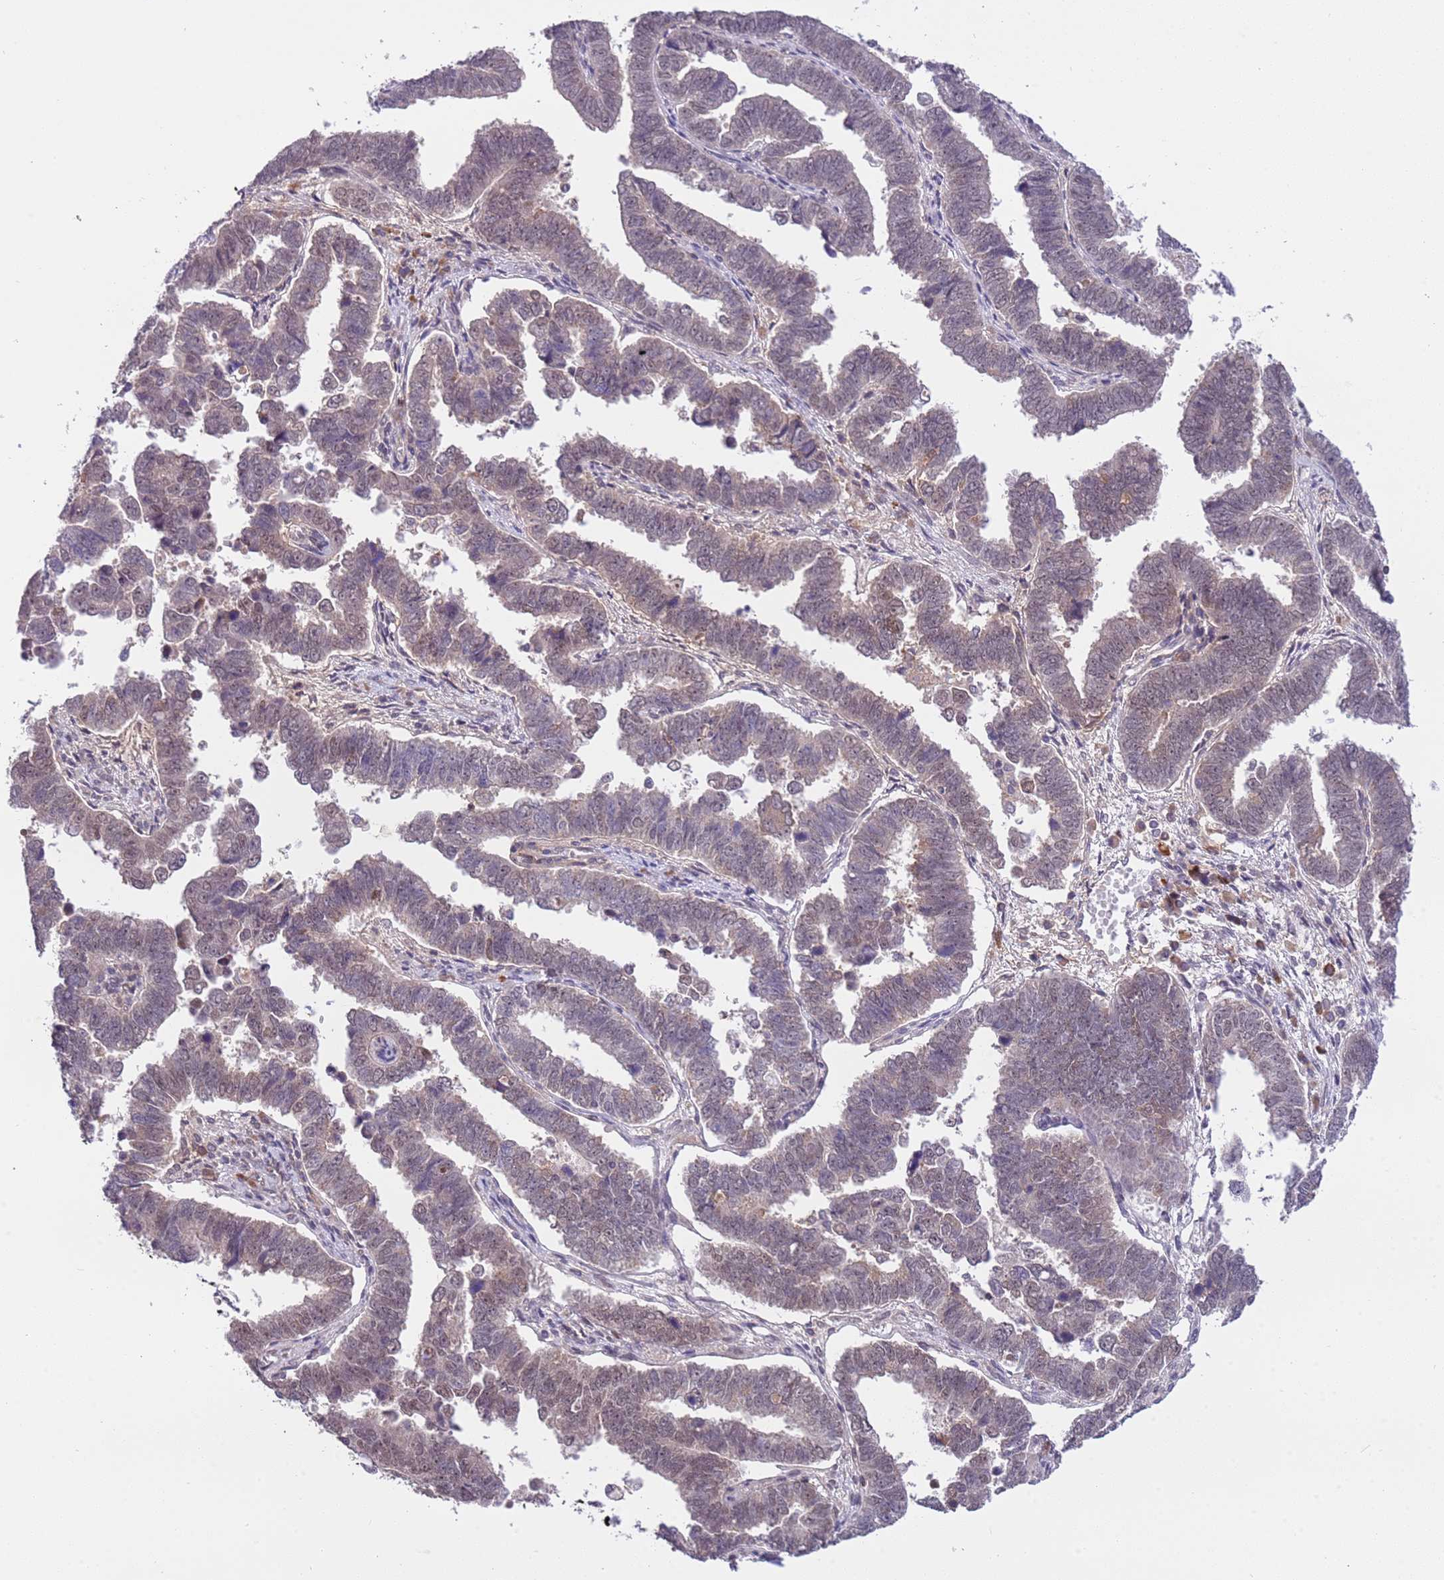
{"staining": {"intensity": "weak", "quantity": "<25%", "location": "nuclear"}, "tissue": "endometrial cancer", "cell_type": "Tumor cells", "image_type": "cancer", "snomed": [{"axis": "morphology", "description": "Adenocarcinoma, NOS"}, {"axis": "topography", "description": "Endometrium"}], "caption": "Immunohistochemistry of endometrial cancer (adenocarcinoma) displays no positivity in tumor cells. (DAB (3,3'-diaminobenzidine) immunohistochemistry (IHC) visualized using brightfield microscopy, high magnification).", "gene": "MAGEF1", "patient": {"sex": "female", "age": 75}}